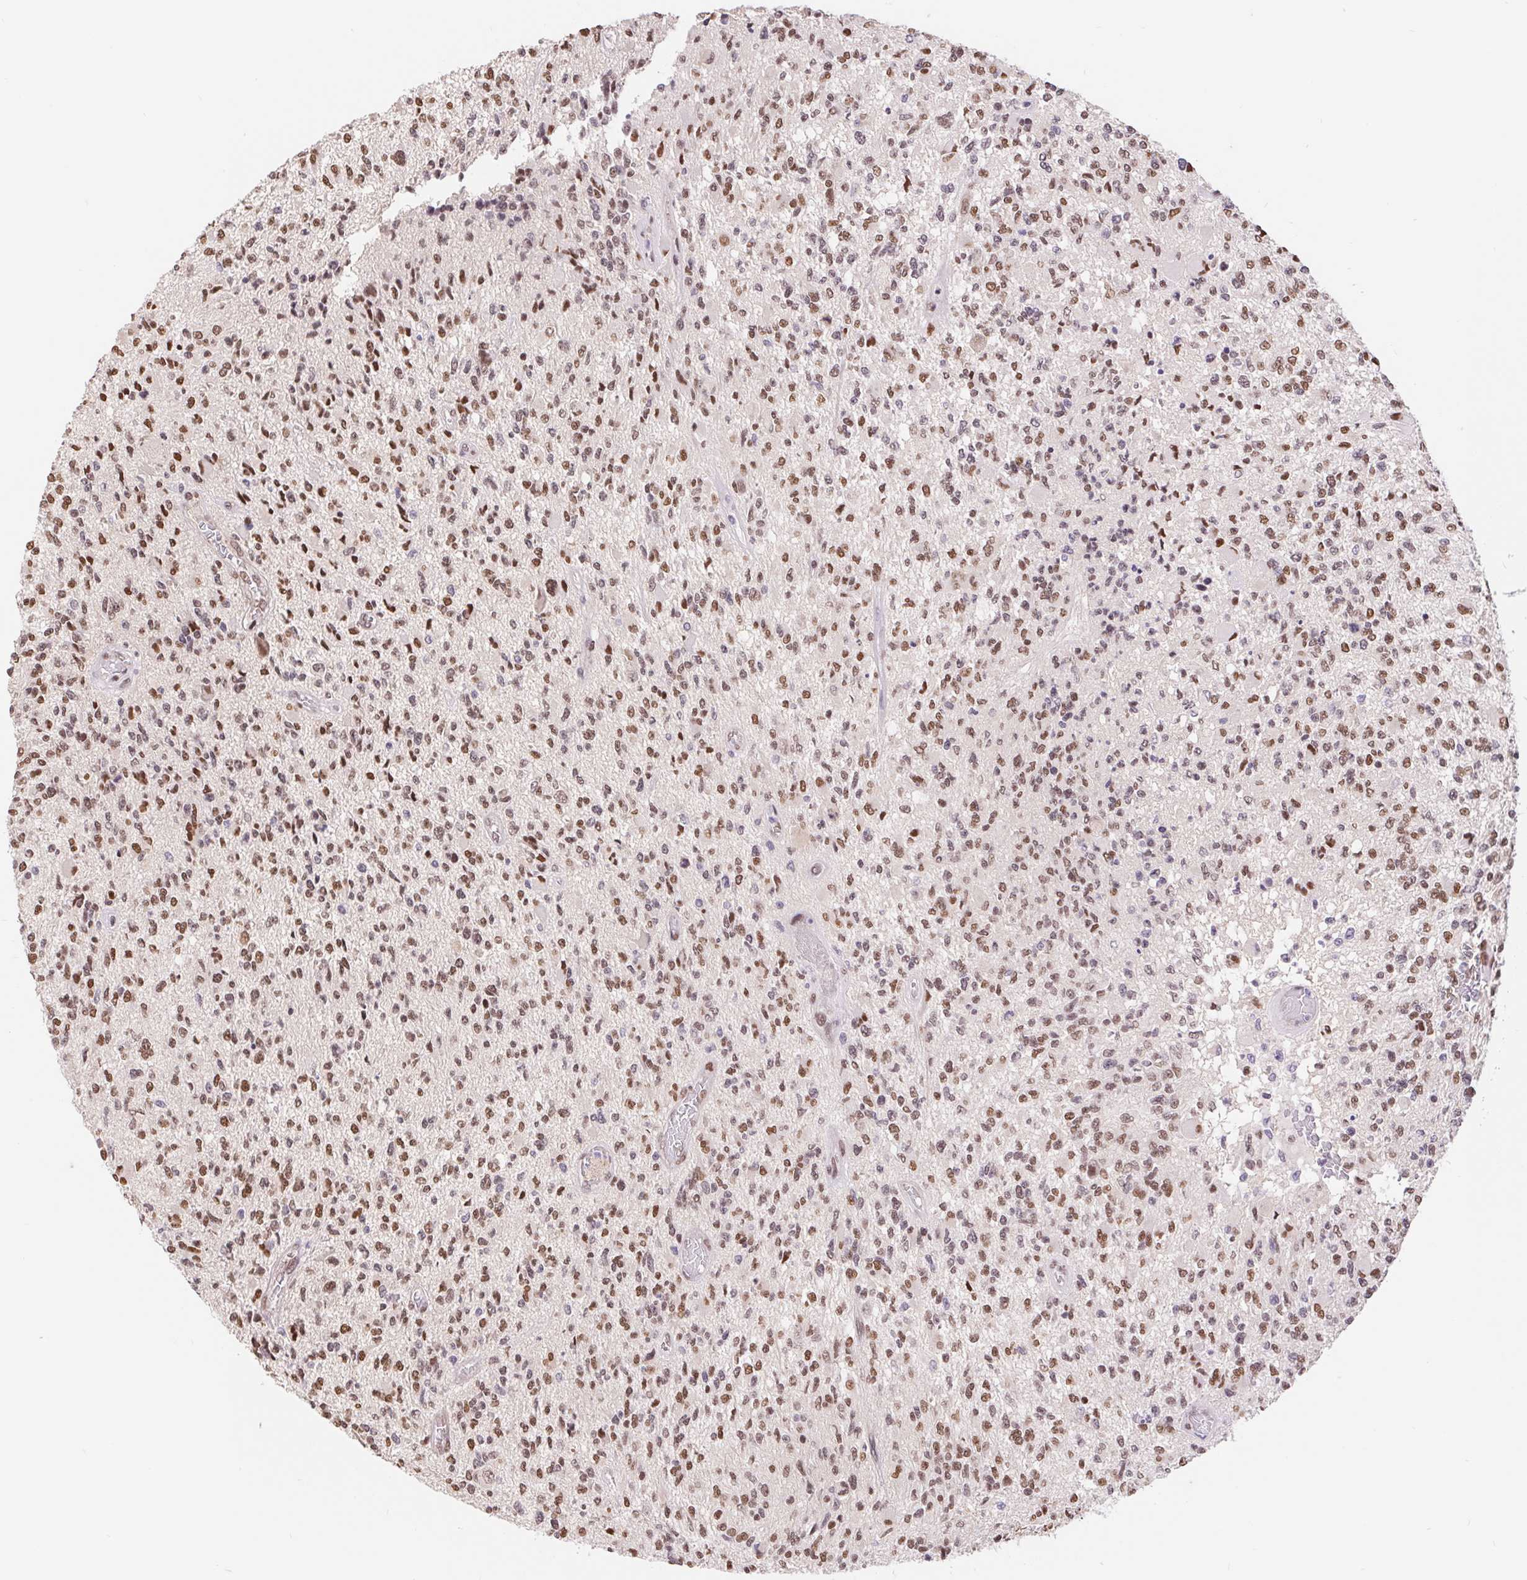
{"staining": {"intensity": "moderate", "quantity": ">75%", "location": "nuclear"}, "tissue": "glioma", "cell_type": "Tumor cells", "image_type": "cancer", "snomed": [{"axis": "morphology", "description": "Glioma, malignant, High grade"}, {"axis": "topography", "description": "Brain"}], "caption": "The immunohistochemical stain labels moderate nuclear expression in tumor cells of glioma tissue. (DAB = brown stain, brightfield microscopy at high magnification).", "gene": "CAND1", "patient": {"sex": "female", "age": 63}}